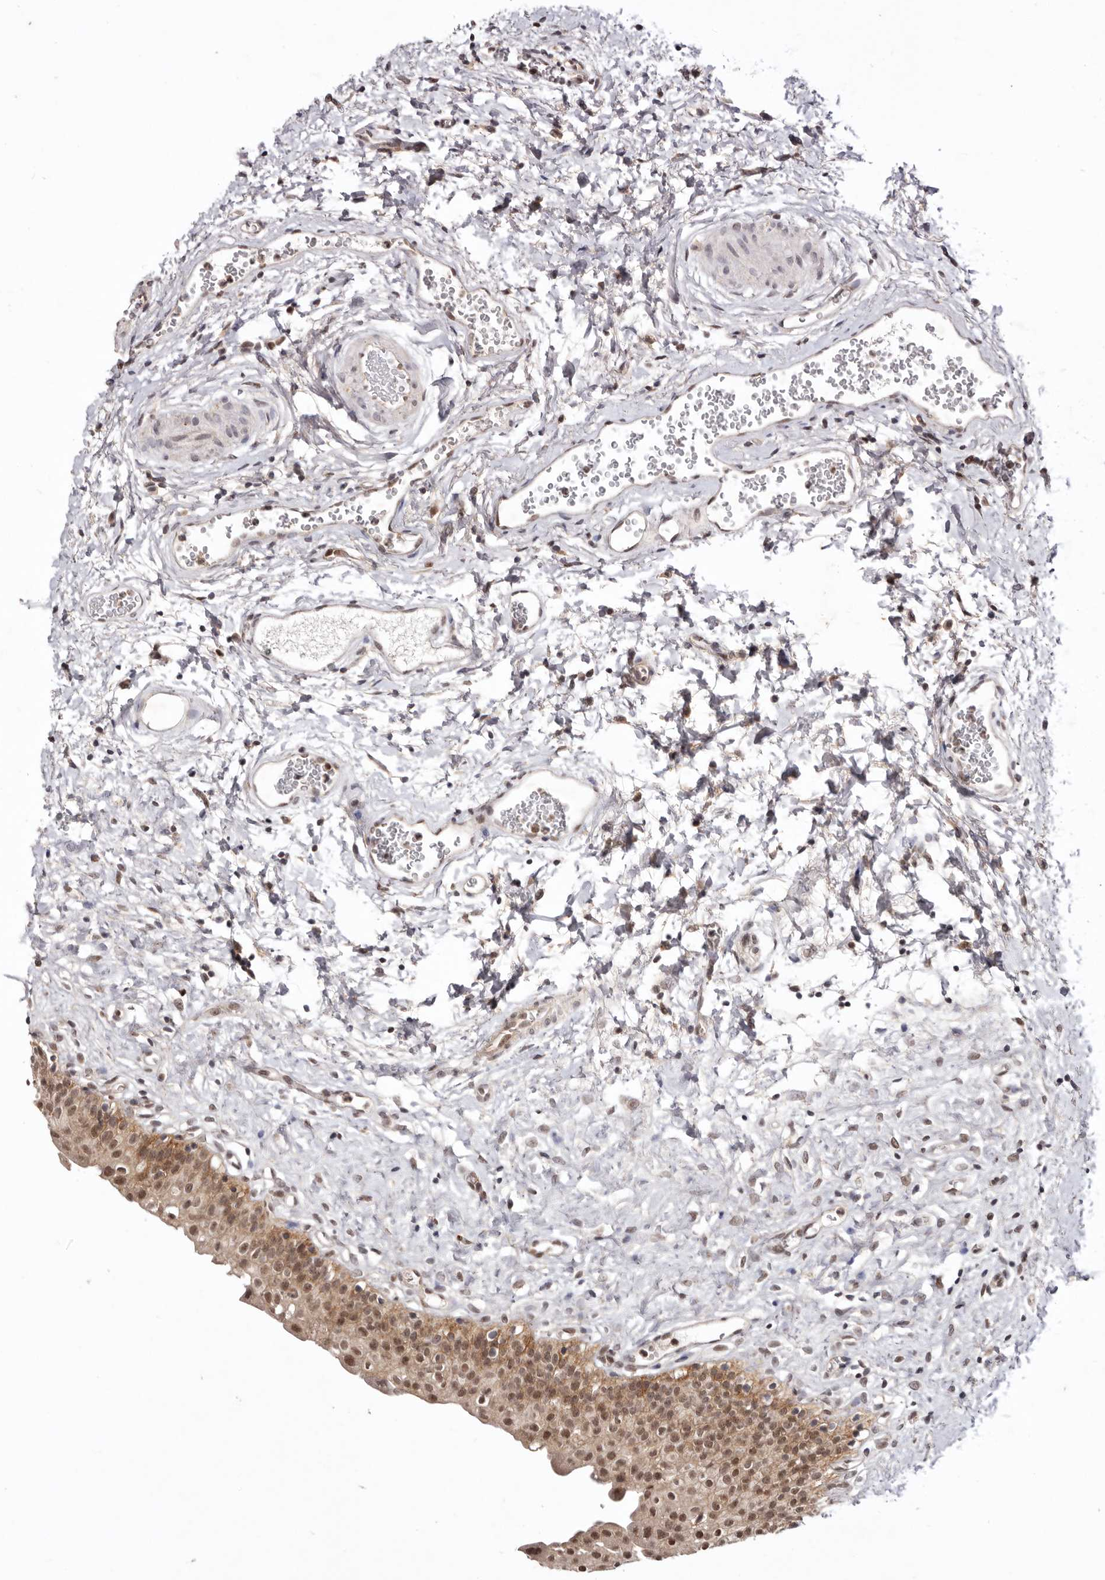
{"staining": {"intensity": "strong", "quantity": ">75%", "location": "cytoplasmic/membranous,nuclear"}, "tissue": "urinary bladder", "cell_type": "Urothelial cells", "image_type": "normal", "snomed": [{"axis": "morphology", "description": "Normal tissue, NOS"}, {"axis": "topography", "description": "Urinary bladder"}], "caption": "Unremarkable urinary bladder was stained to show a protein in brown. There is high levels of strong cytoplasmic/membranous,nuclear positivity in approximately >75% of urothelial cells. Nuclei are stained in blue.", "gene": "NOTCH1", "patient": {"sex": "male", "age": 51}}